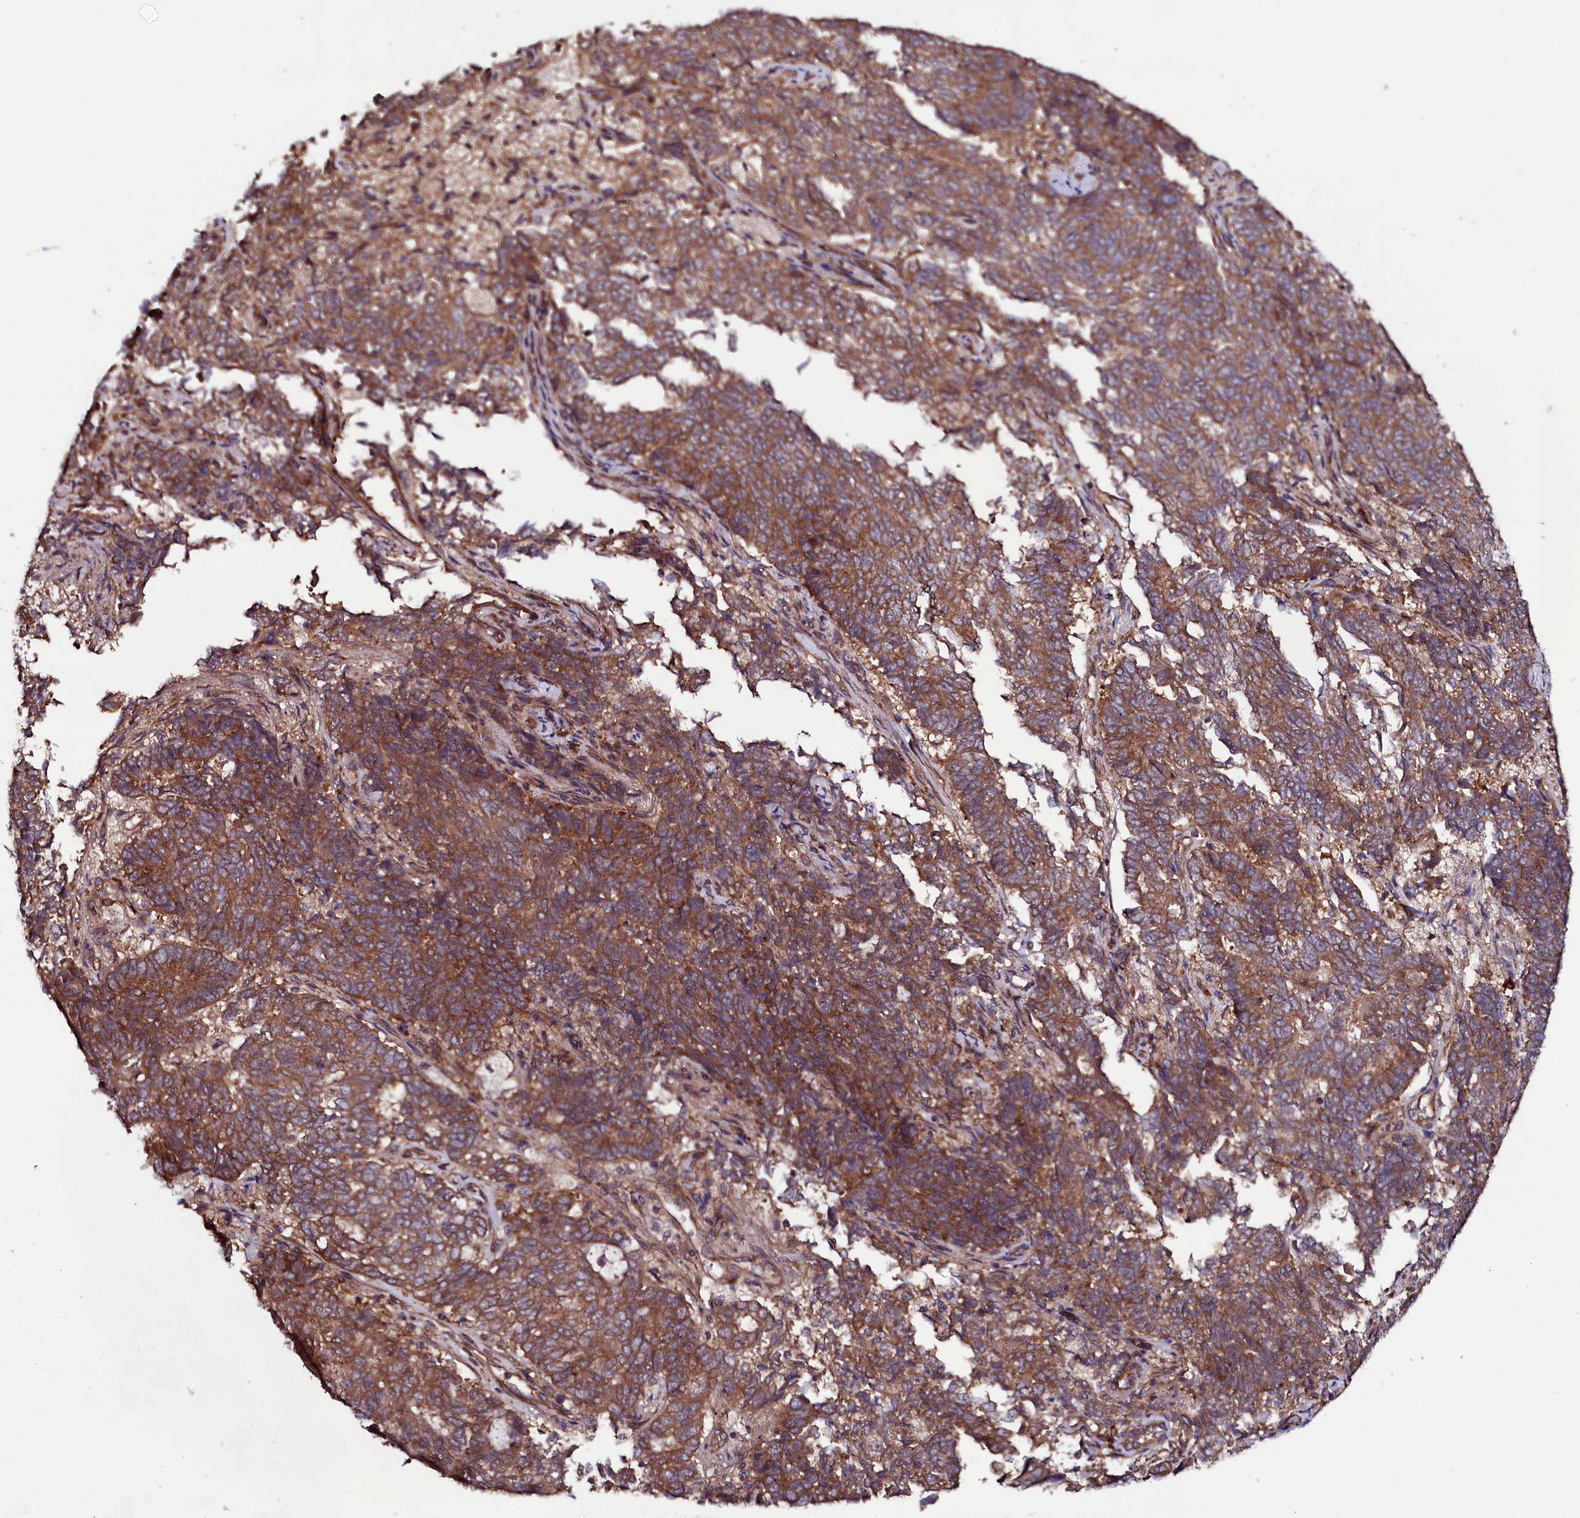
{"staining": {"intensity": "moderate", "quantity": ">75%", "location": "cytoplasmic/membranous"}, "tissue": "endometrial cancer", "cell_type": "Tumor cells", "image_type": "cancer", "snomed": [{"axis": "morphology", "description": "Adenocarcinoma, NOS"}, {"axis": "topography", "description": "Endometrium"}], "caption": "Immunohistochemical staining of human endometrial adenocarcinoma exhibits moderate cytoplasmic/membranous protein positivity in about >75% of tumor cells.", "gene": "USPL1", "patient": {"sex": "female", "age": 80}}